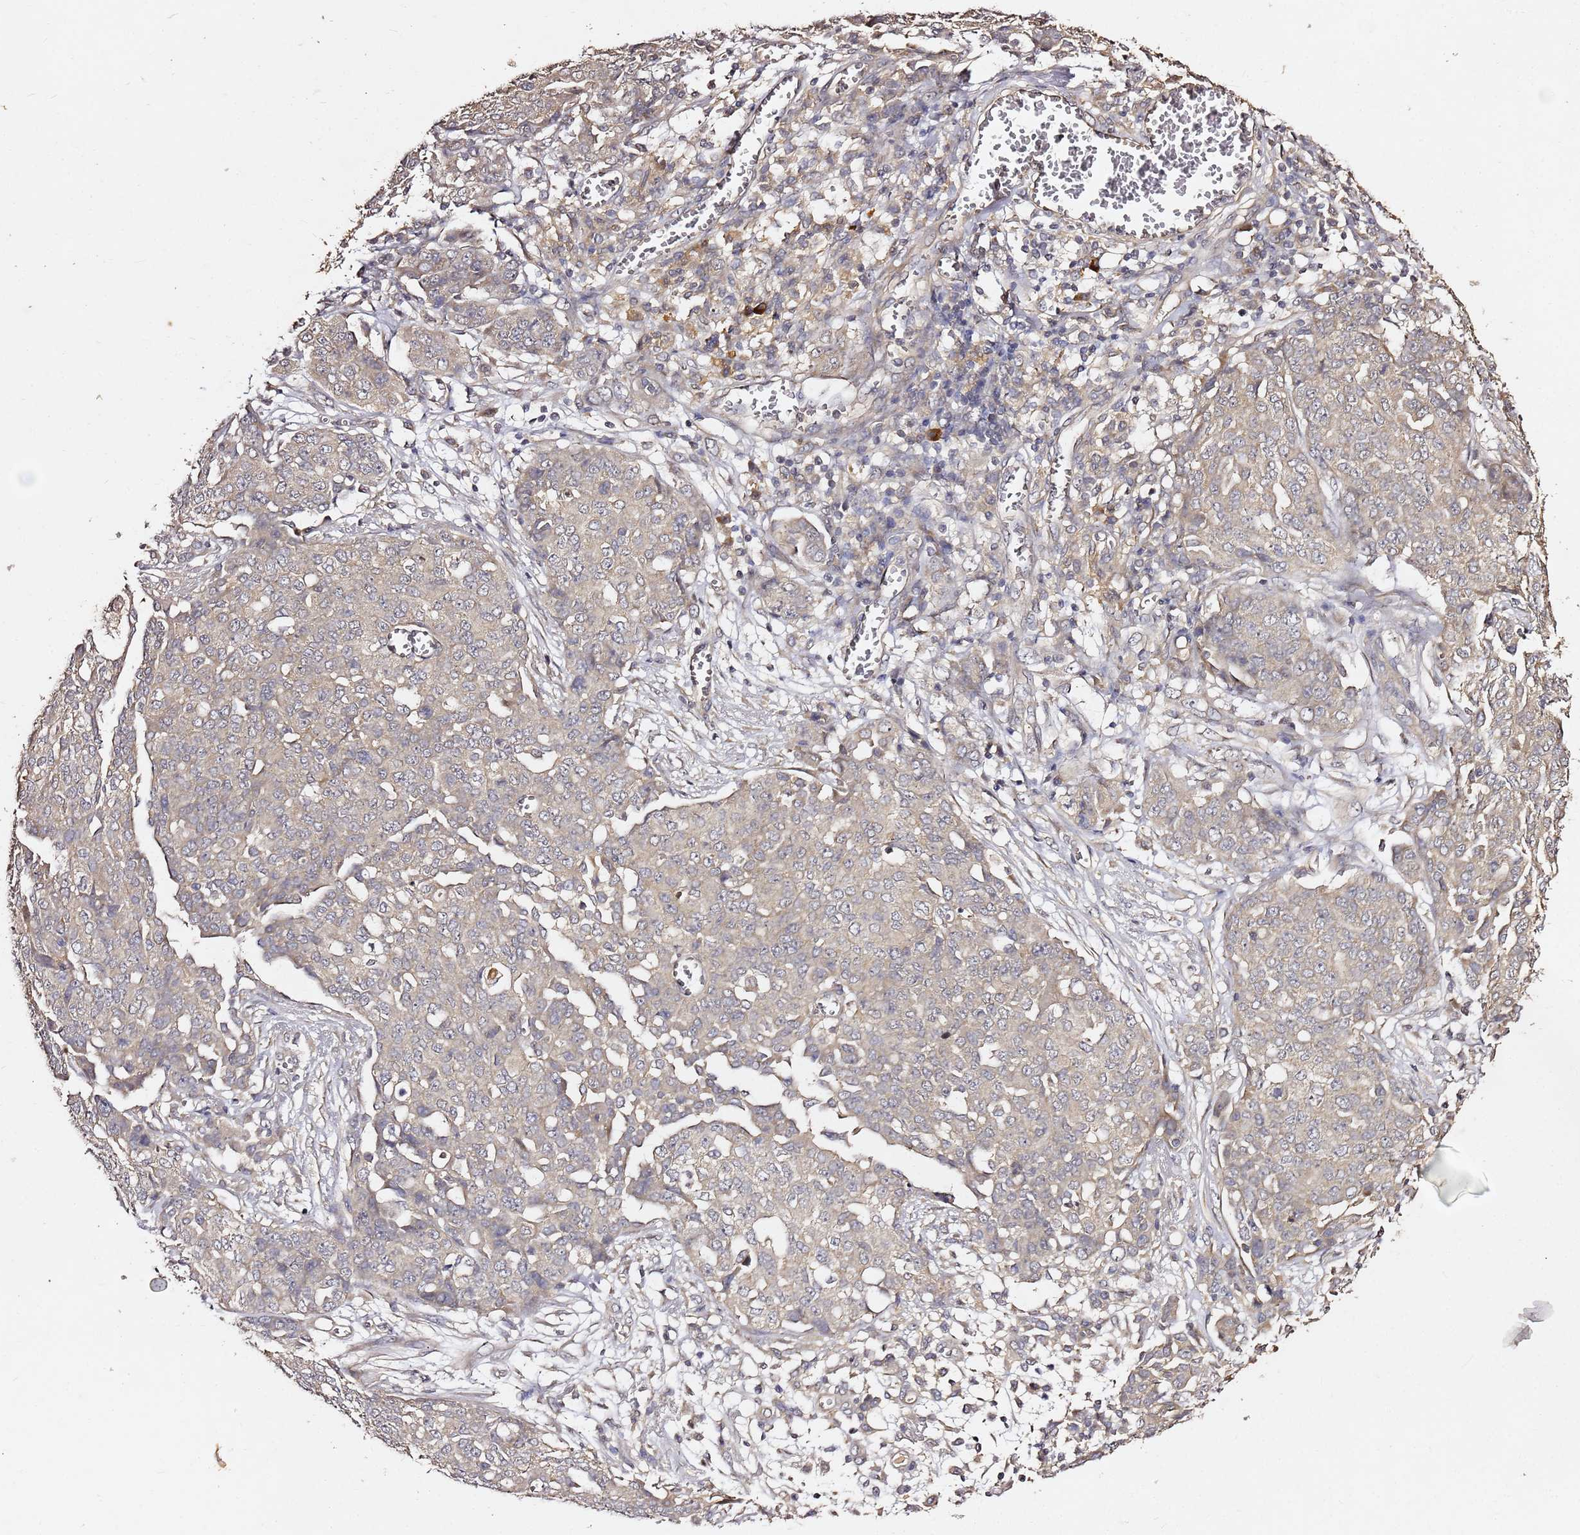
{"staining": {"intensity": "negative", "quantity": "none", "location": "none"}, "tissue": "ovarian cancer", "cell_type": "Tumor cells", "image_type": "cancer", "snomed": [{"axis": "morphology", "description": "Cystadenocarcinoma, serous, NOS"}, {"axis": "topography", "description": "Soft tissue"}, {"axis": "topography", "description": "Ovary"}], "caption": "A high-resolution photomicrograph shows IHC staining of ovarian cancer, which displays no significant staining in tumor cells.", "gene": "C6orf136", "patient": {"sex": "female", "age": 57}}